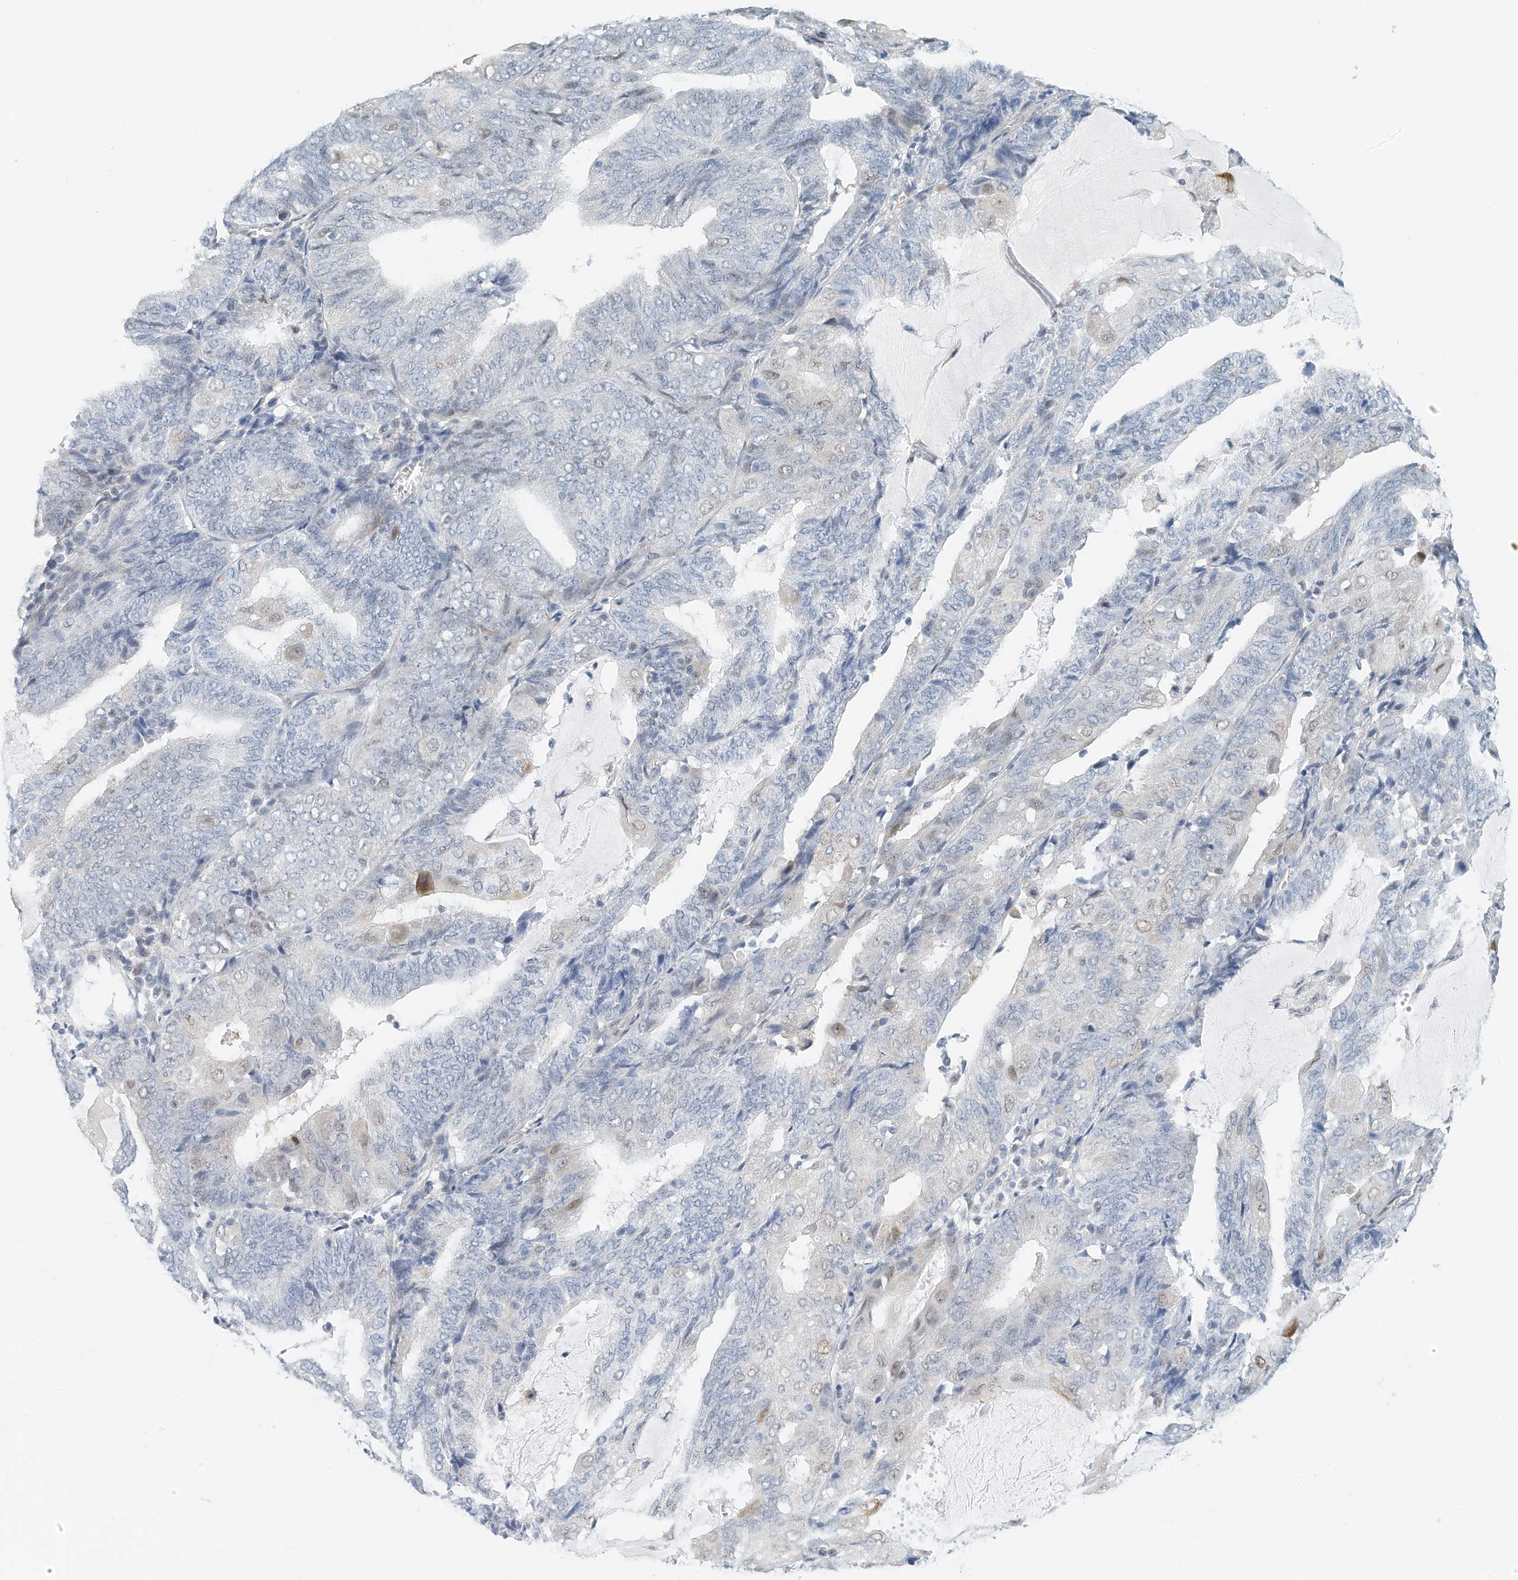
{"staining": {"intensity": "negative", "quantity": "none", "location": "none"}, "tissue": "endometrial cancer", "cell_type": "Tumor cells", "image_type": "cancer", "snomed": [{"axis": "morphology", "description": "Adenocarcinoma, NOS"}, {"axis": "topography", "description": "Endometrium"}], "caption": "An image of human endometrial cancer (adenocarcinoma) is negative for staining in tumor cells. Brightfield microscopy of immunohistochemistry (IHC) stained with DAB (3,3'-diaminobenzidine) (brown) and hematoxylin (blue), captured at high magnification.", "gene": "ARHGAP28", "patient": {"sex": "female", "age": 81}}